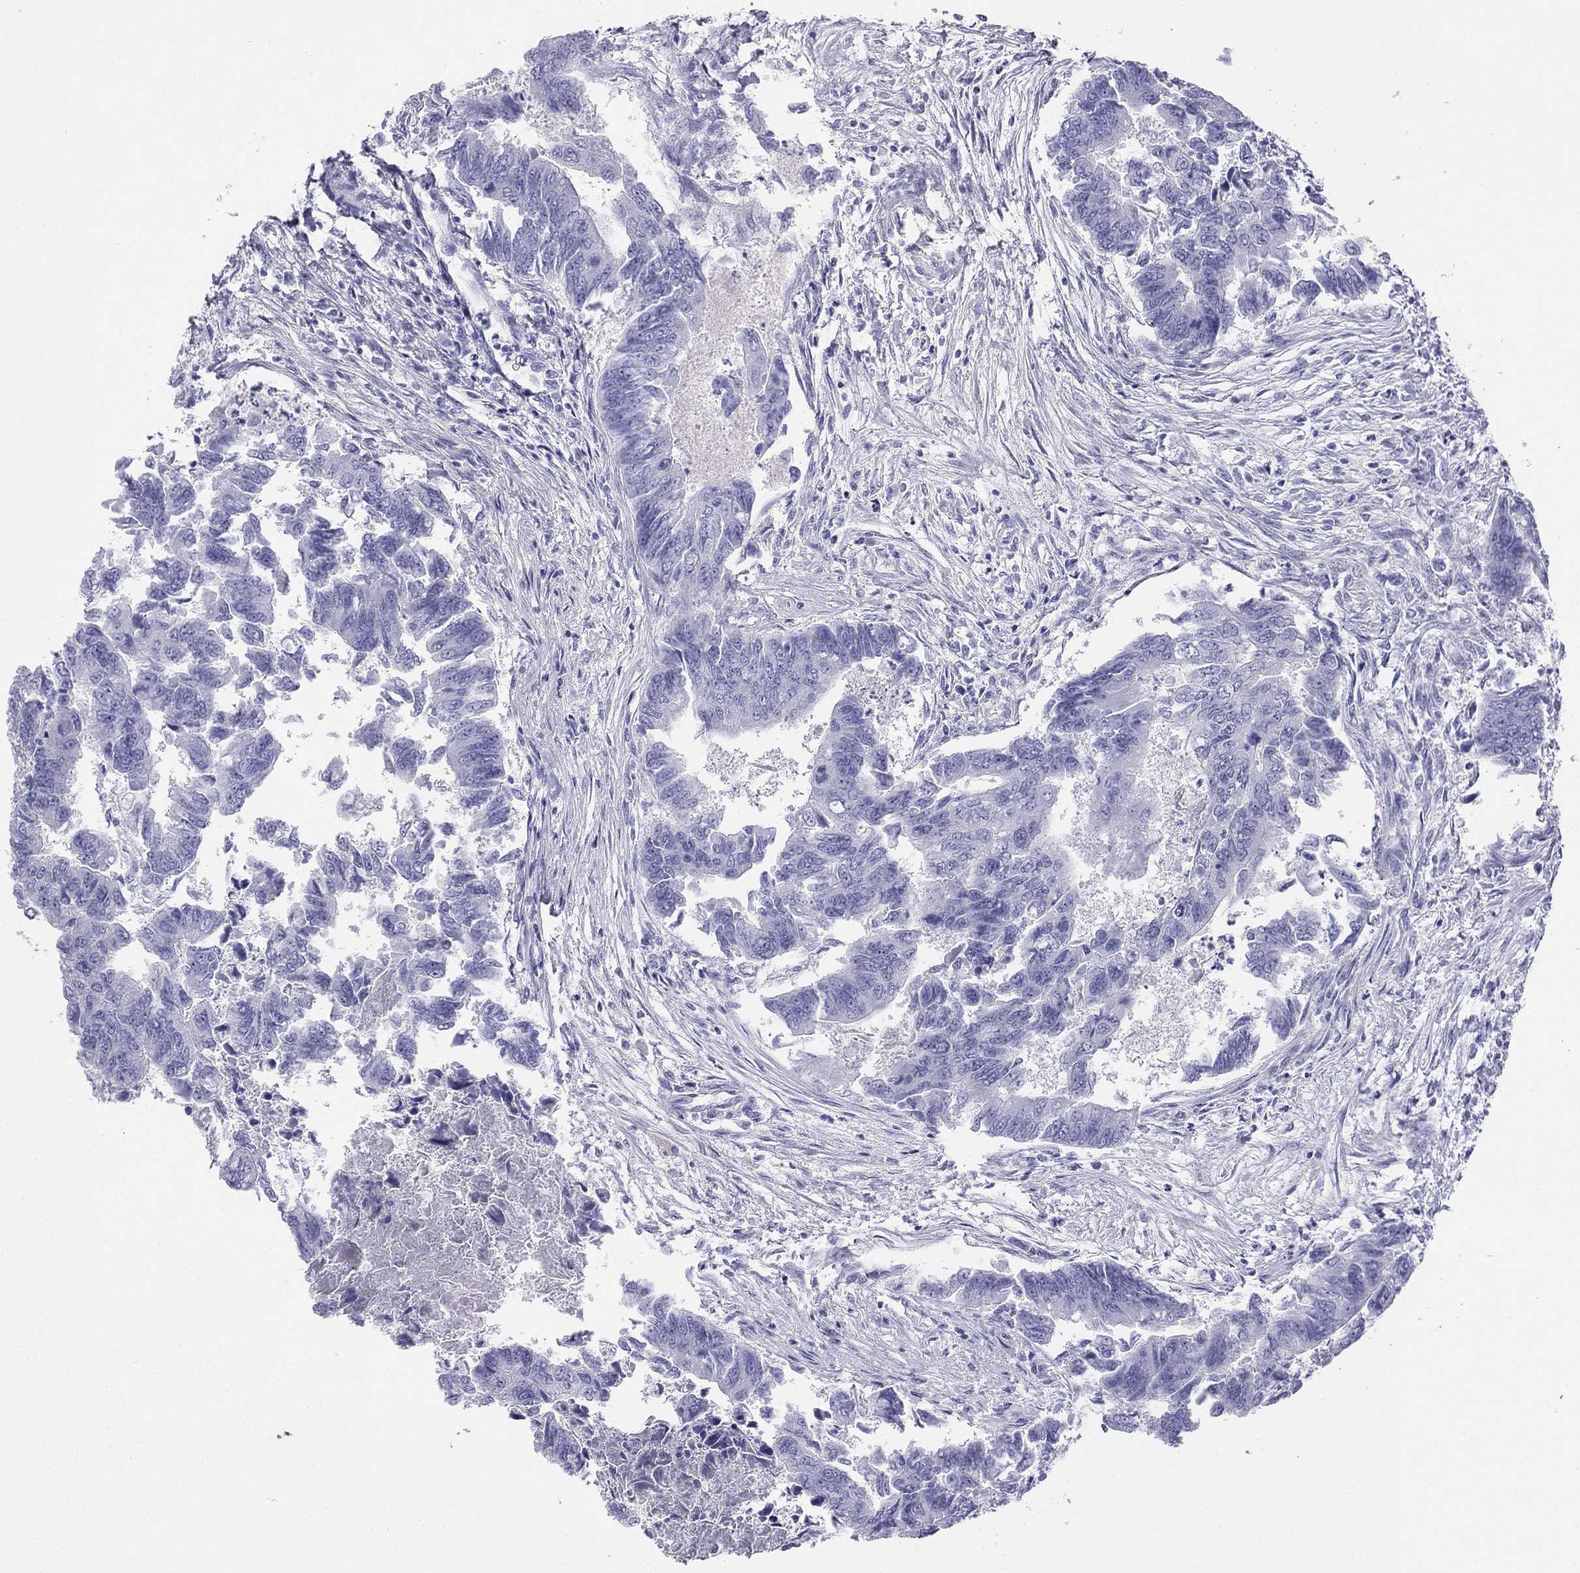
{"staining": {"intensity": "negative", "quantity": "none", "location": "none"}, "tissue": "colorectal cancer", "cell_type": "Tumor cells", "image_type": "cancer", "snomed": [{"axis": "morphology", "description": "Adenocarcinoma, NOS"}, {"axis": "topography", "description": "Colon"}], "caption": "Immunohistochemistry (IHC) of colorectal adenocarcinoma demonstrates no positivity in tumor cells.", "gene": "ALOXE3", "patient": {"sex": "female", "age": 65}}